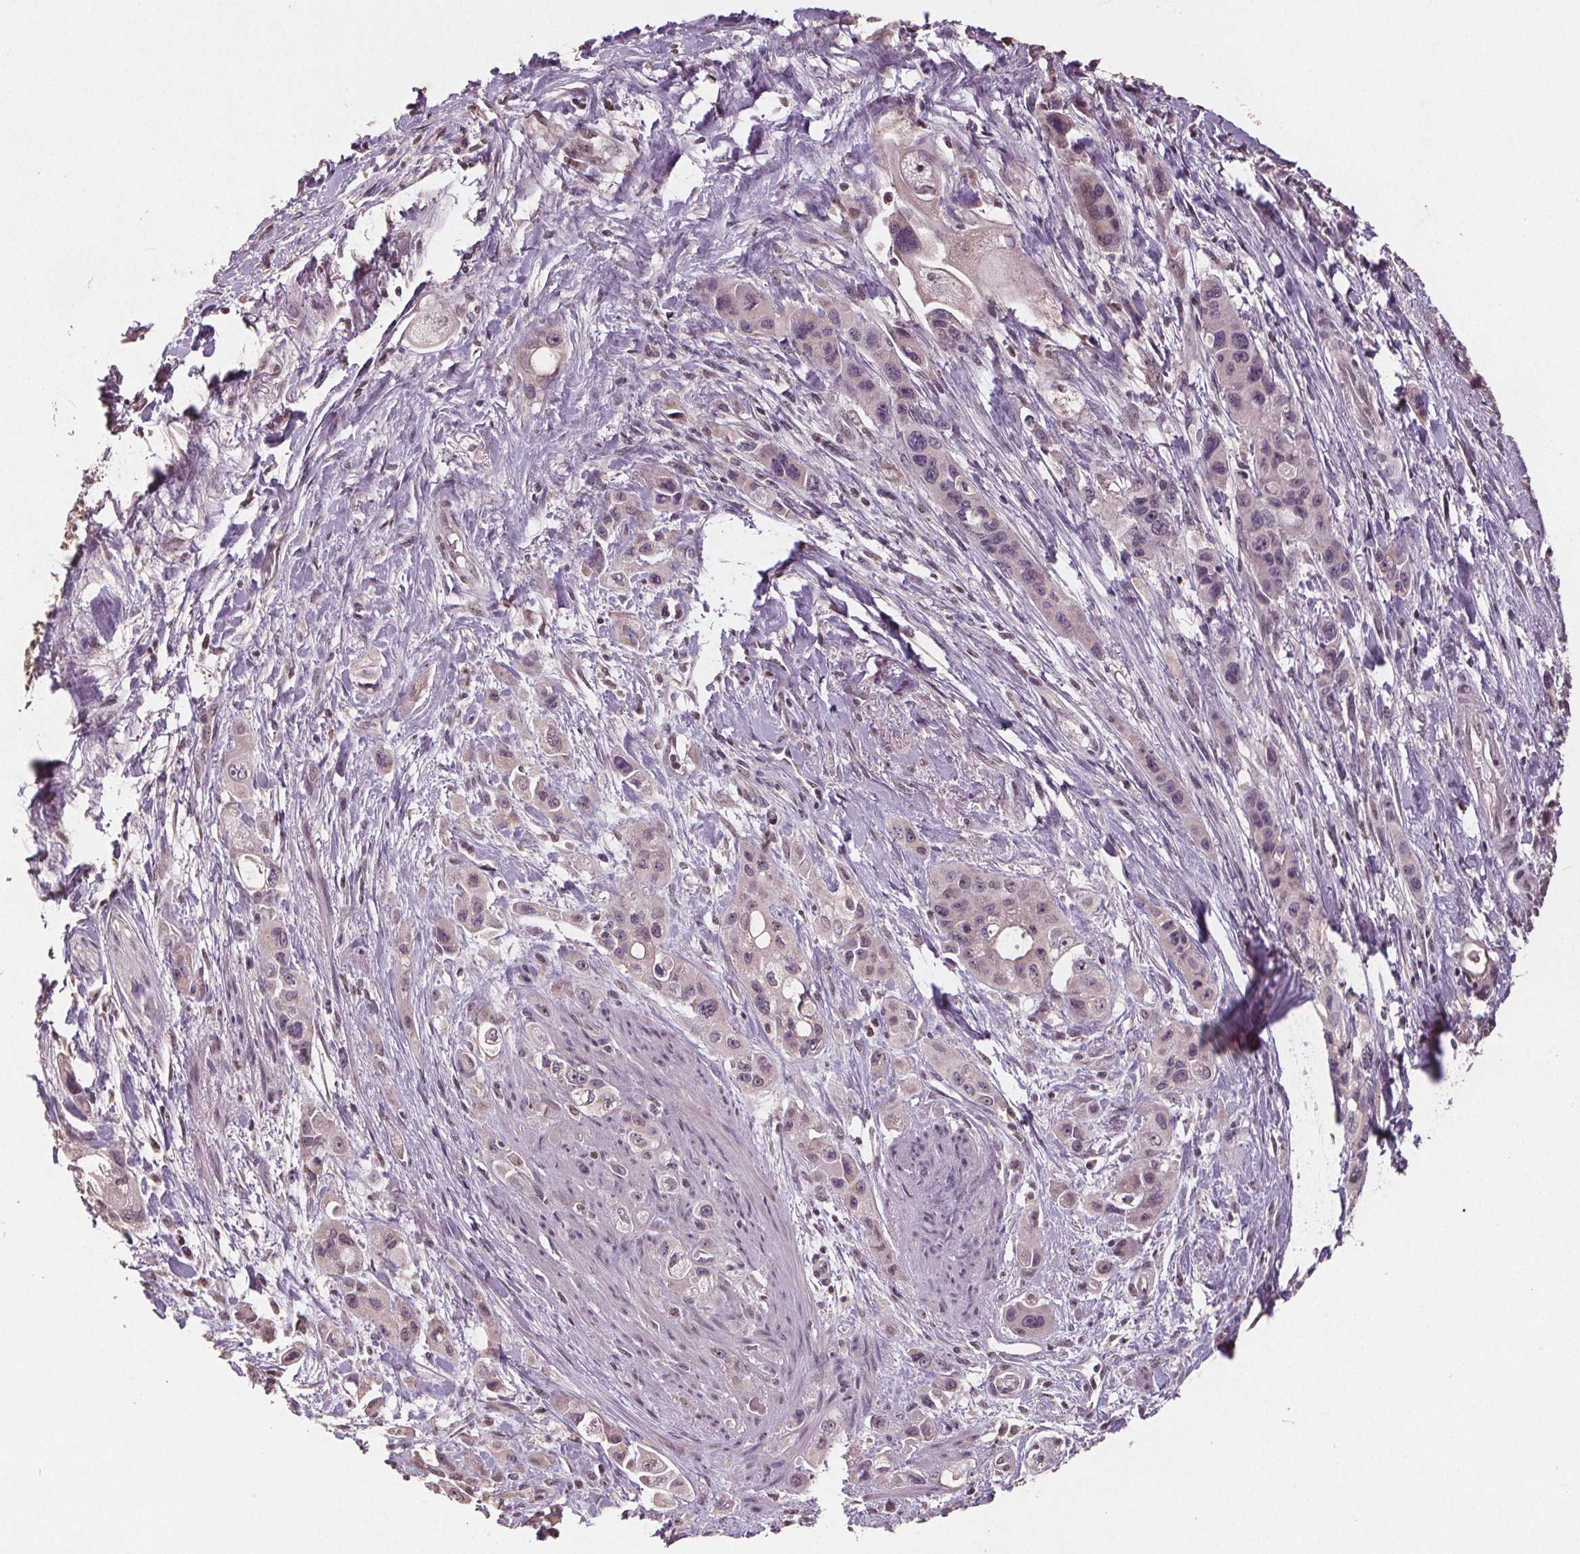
{"staining": {"intensity": "weak", "quantity": "25%-75%", "location": "nuclear"}, "tissue": "pancreatic cancer", "cell_type": "Tumor cells", "image_type": "cancer", "snomed": [{"axis": "morphology", "description": "Adenocarcinoma, NOS"}, {"axis": "topography", "description": "Pancreas"}], "caption": "The photomicrograph shows immunohistochemical staining of adenocarcinoma (pancreatic). There is weak nuclear positivity is appreciated in about 25%-75% of tumor cells.", "gene": "DNMT3B", "patient": {"sex": "female", "age": 66}}